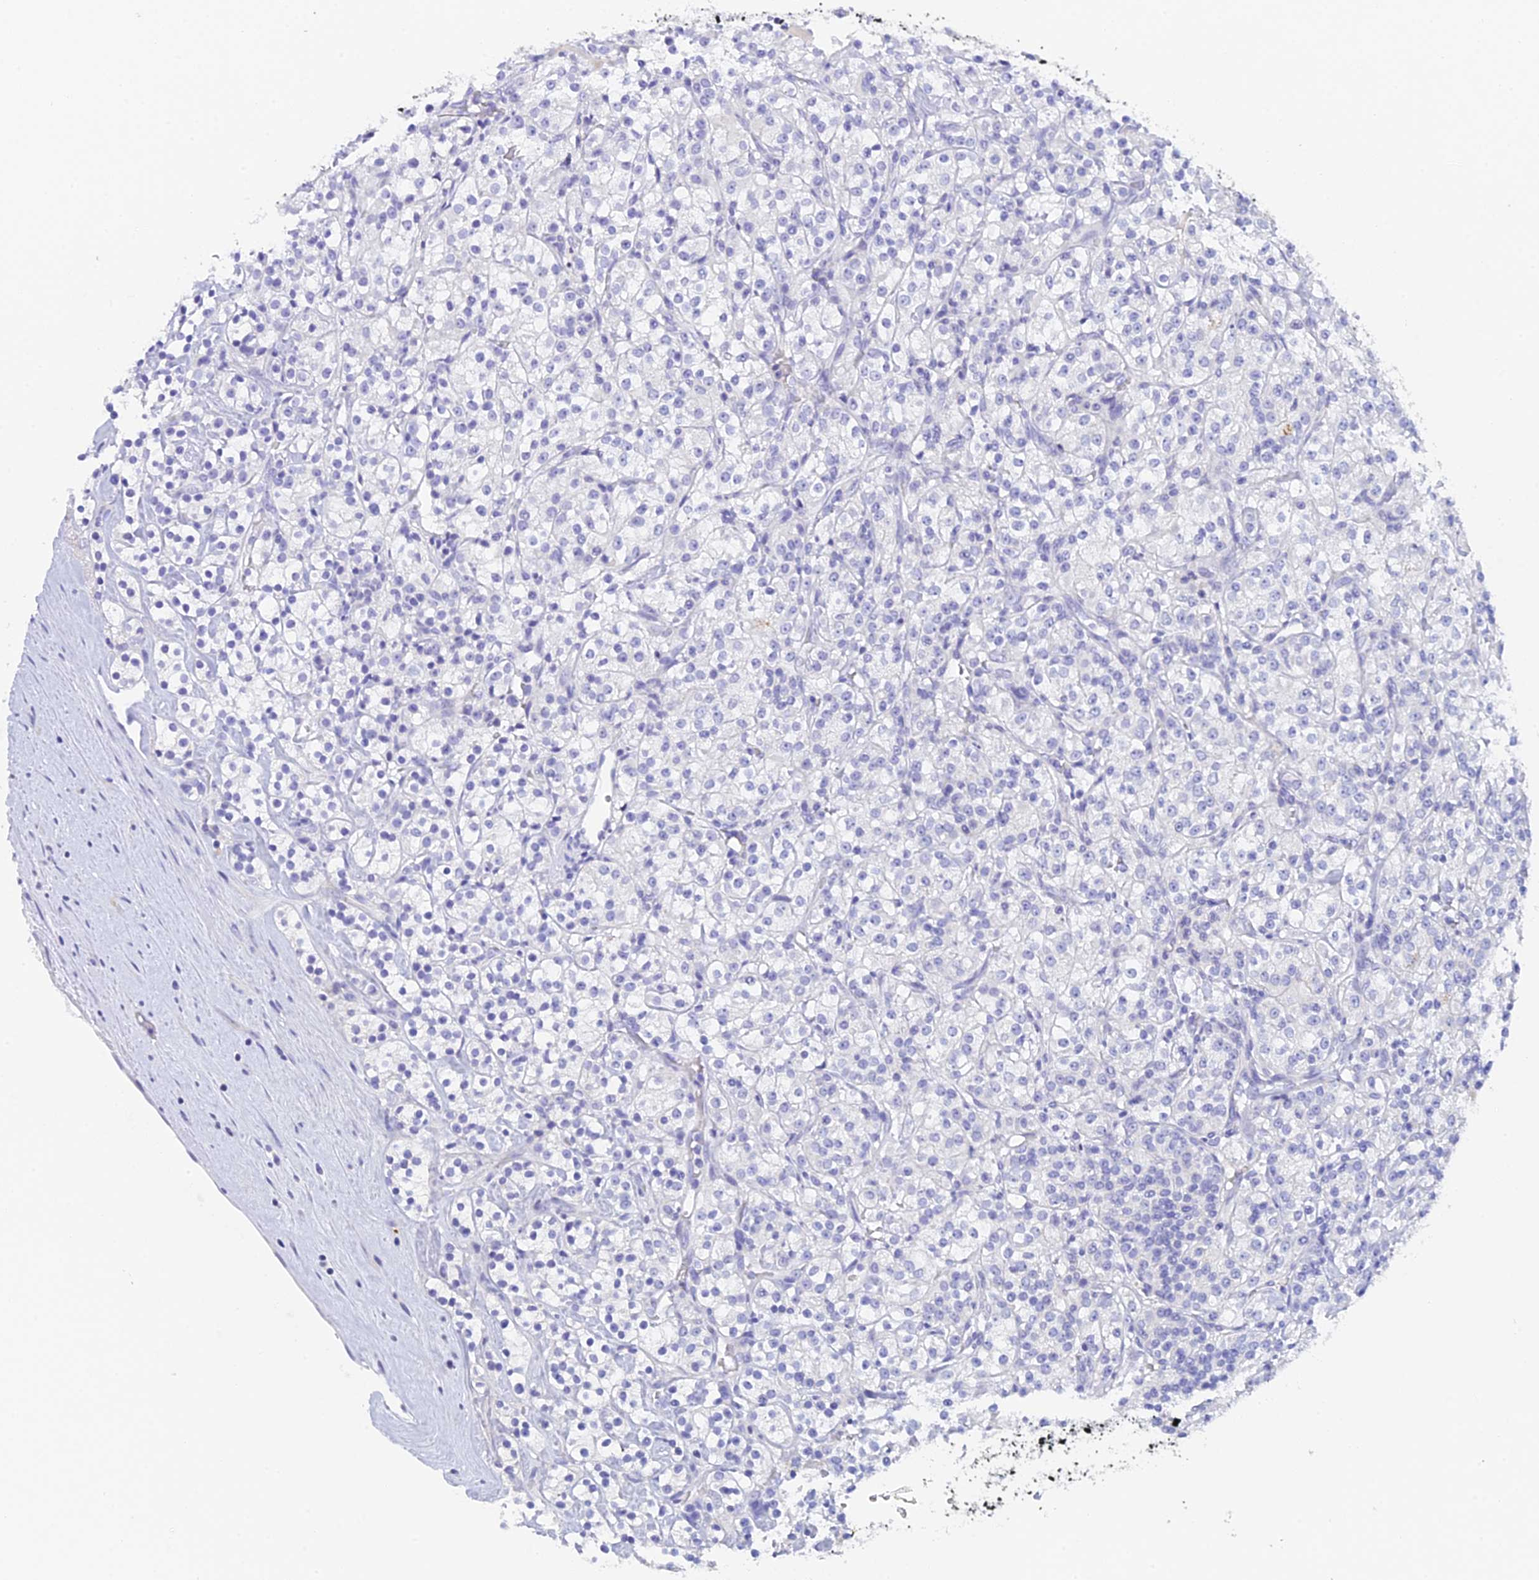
{"staining": {"intensity": "negative", "quantity": "none", "location": "none"}, "tissue": "renal cancer", "cell_type": "Tumor cells", "image_type": "cancer", "snomed": [{"axis": "morphology", "description": "Adenocarcinoma, NOS"}, {"axis": "topography", "description": "Kidney"}], "caption": "Renal cancer stained for a protein using IHC reveals no staining tumor cells.", "gene": "C12orf29", "patient": {"sex": "male", "age": 77}}